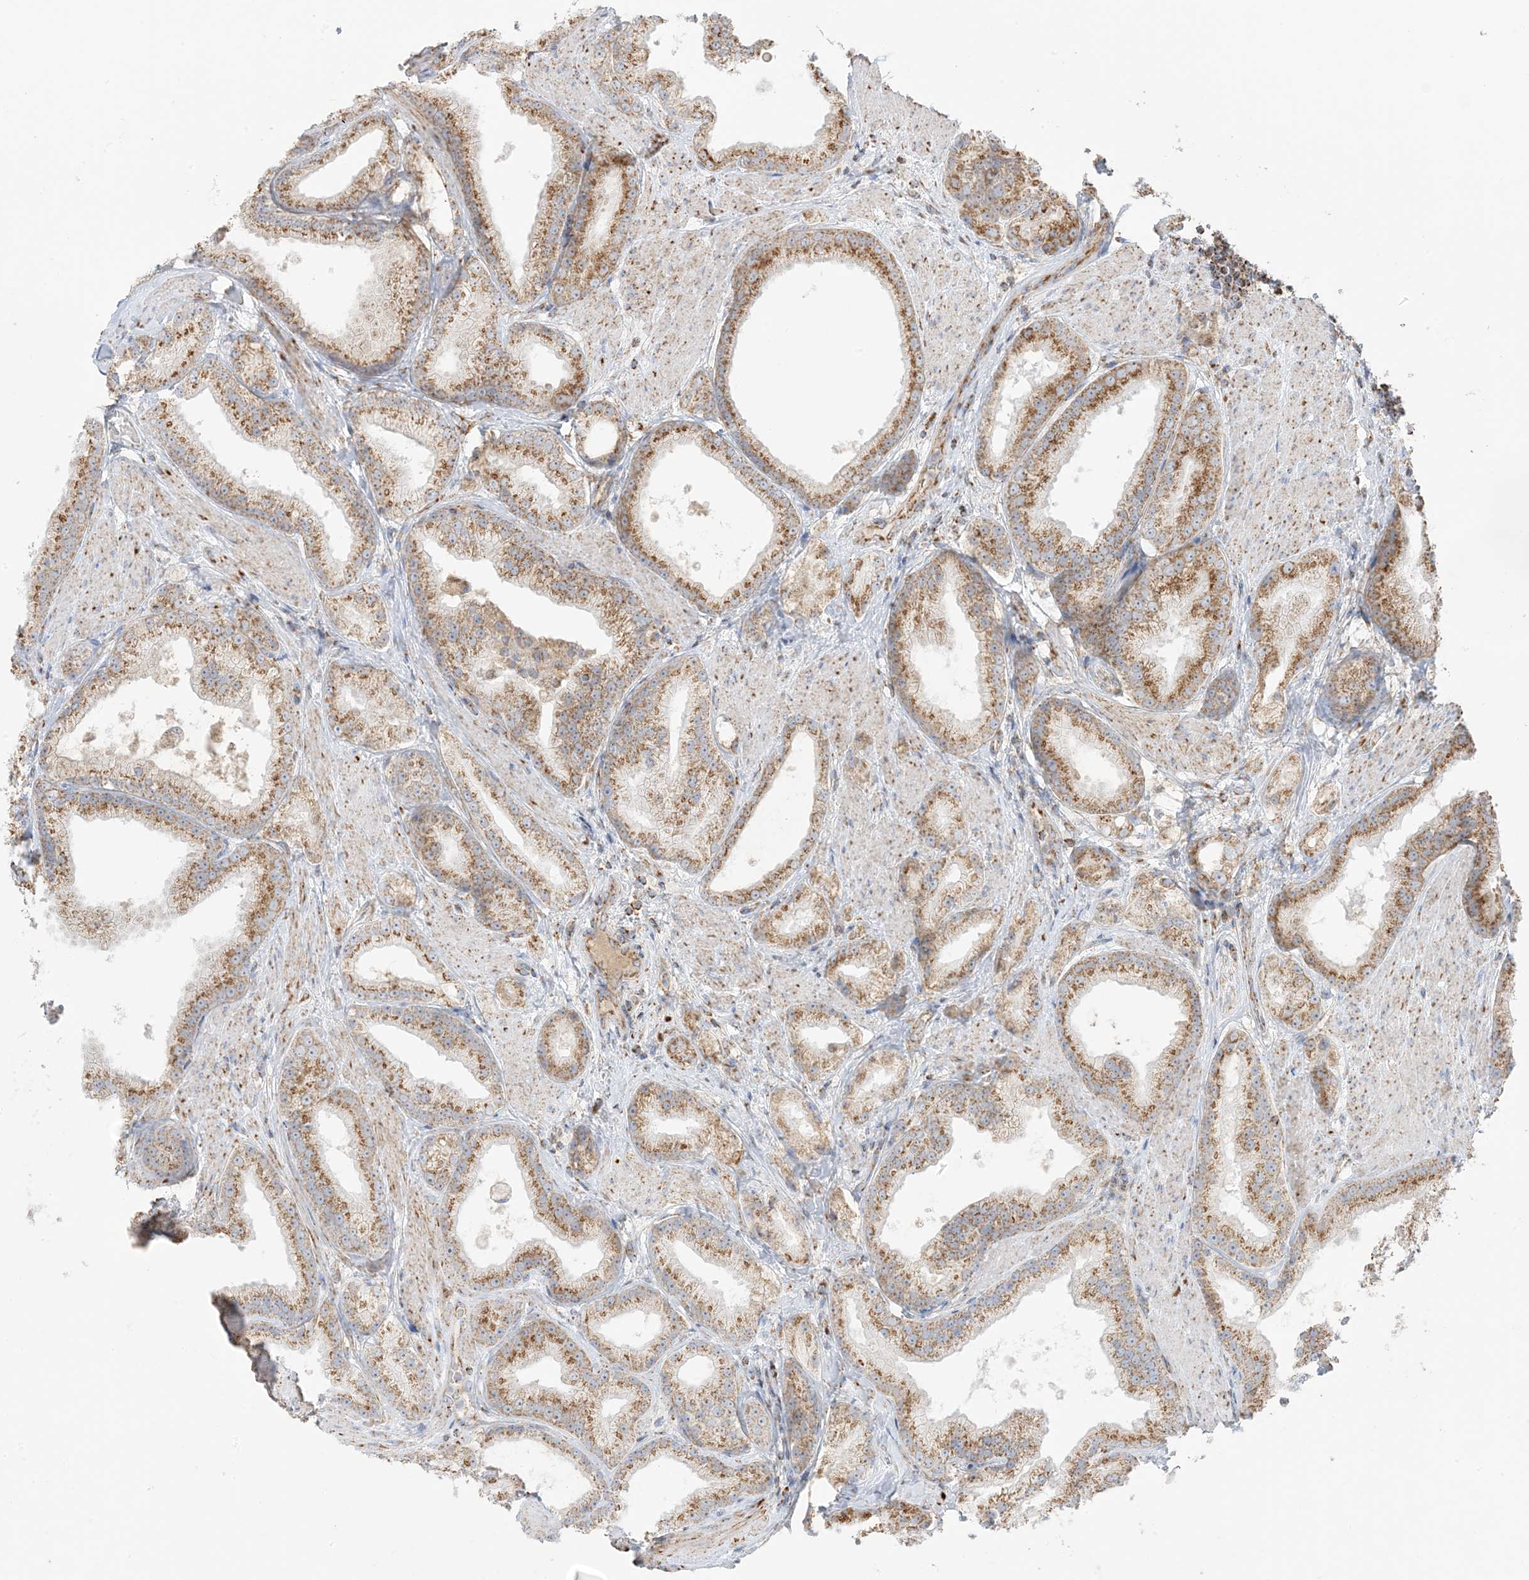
{"staining": {"intensity": "moderate", "quantity": ">75%", "location": "cytoplasmic/membranous"}, "tissue": "prostate cancer", "cell_type": "Tumor cells", "image_type": "cancer", "snomed": [{"axis": "morphology", "description": "Adenocarcinoma, Low grade"}, {"axis": "topography", "description": "Prostate"}], "caption": "There is medium levels of moderate cytoplasmic/membranous staining in tumor cells of adenocarcinoma (low-grade) (prostate), as demonstrated by immunohistochemical staining (brown color).", "gene": "SLC25A12", "patient": {"sex": "male", "age": 67}}